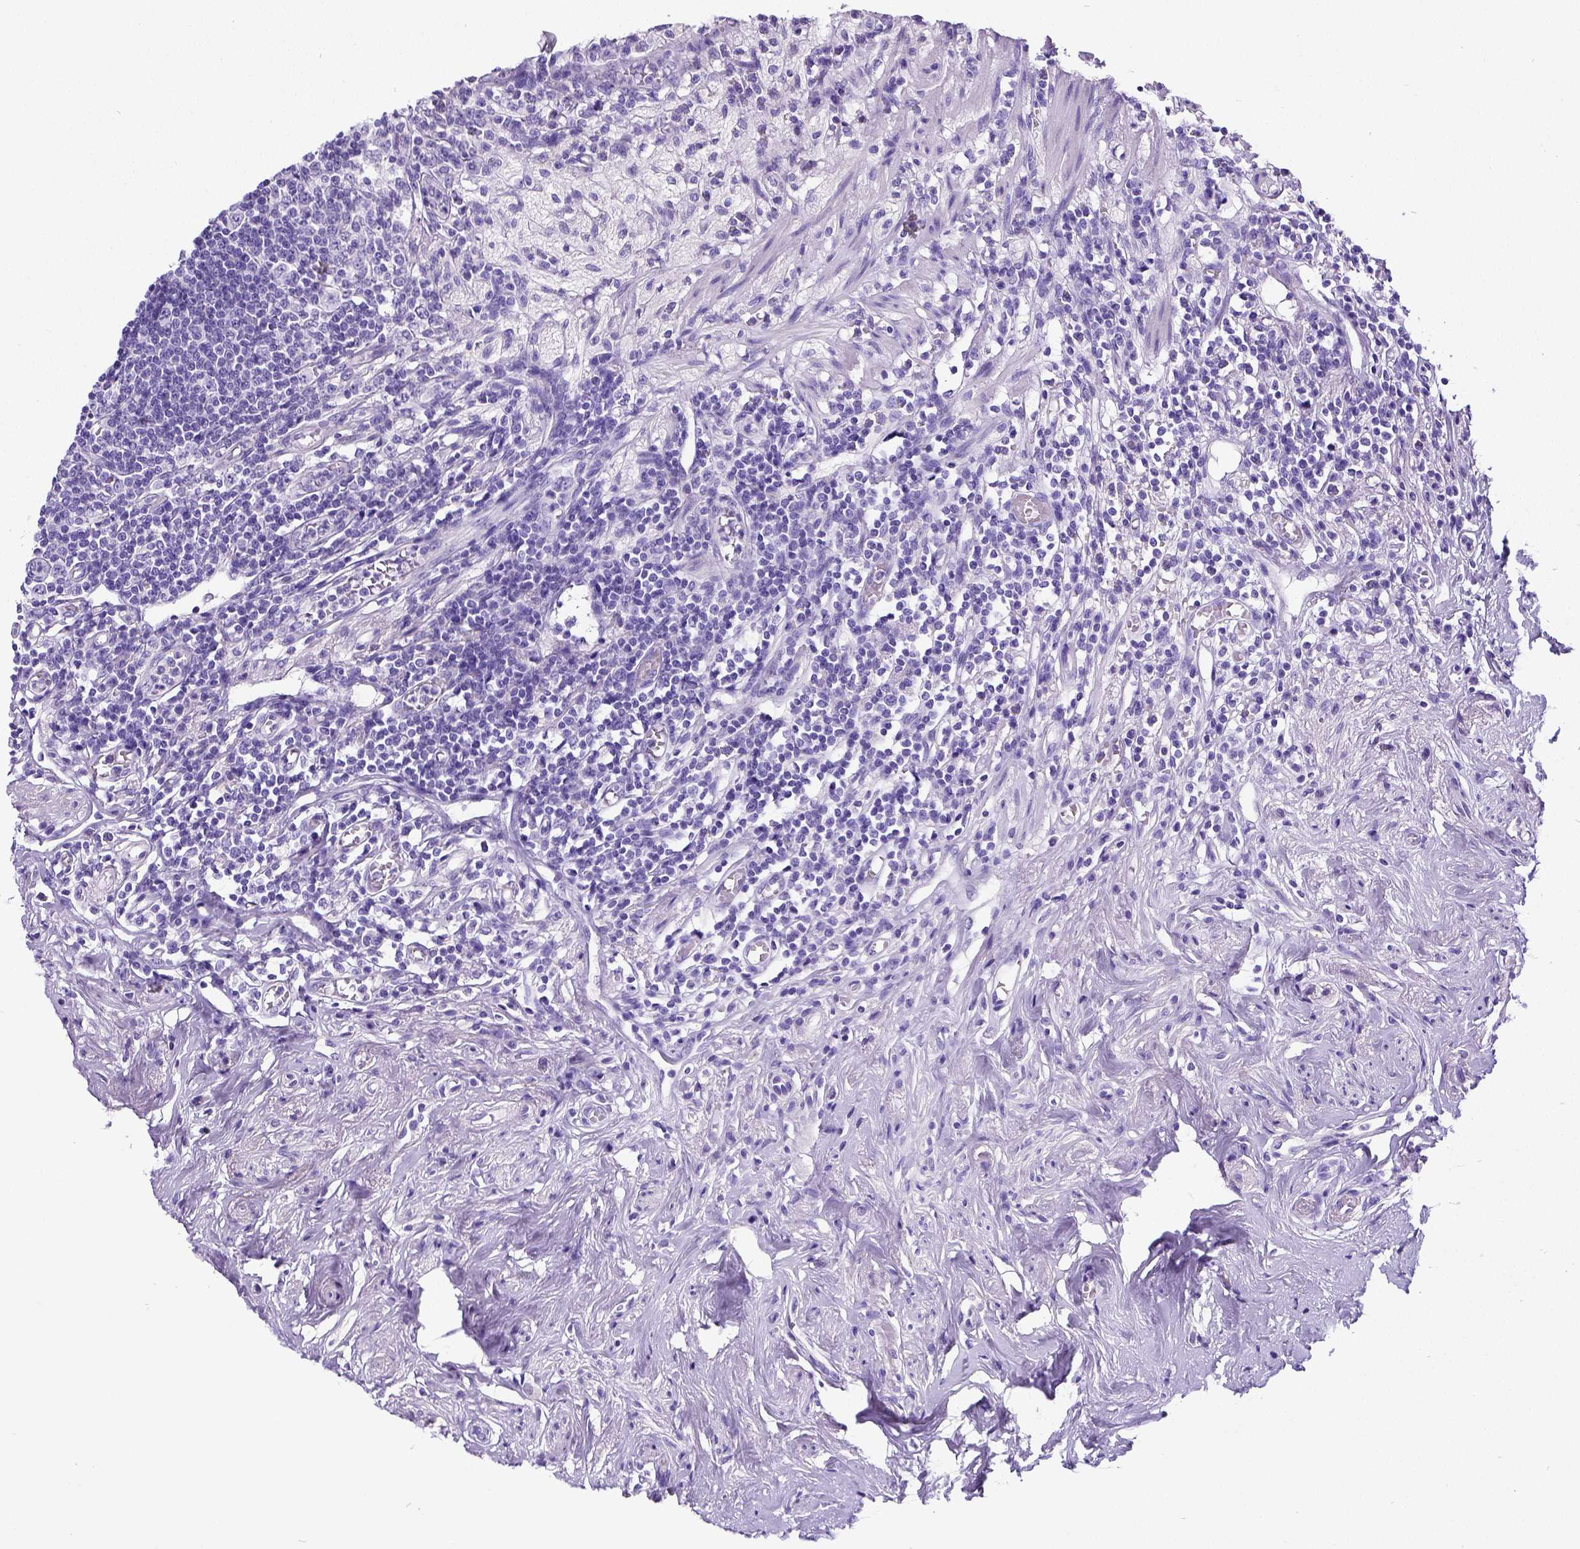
{"staining": {"intensity": "moderate", "quantity": ">75%", "location": "nuclear"}, "tissue": "appendix", "cell_type": "Glandular cells", "image_type": "normal", "snomed": [{"axis": "morphology", "description": "Normal tissue, NOS"}, {"axis": "morphology", "description": "Carcinoma, endometroid"}, {"axis": "topography", "description": "Appendix"}, {"axis": "topography", "description": "Colon"}], "caption": "Human appendix stained with a brown dye exhibits moderate nuclear positive staining in approximately >75% of glandular cells.", "gene": "SATB2", "patient": {"sex": "female", "age": 60}}